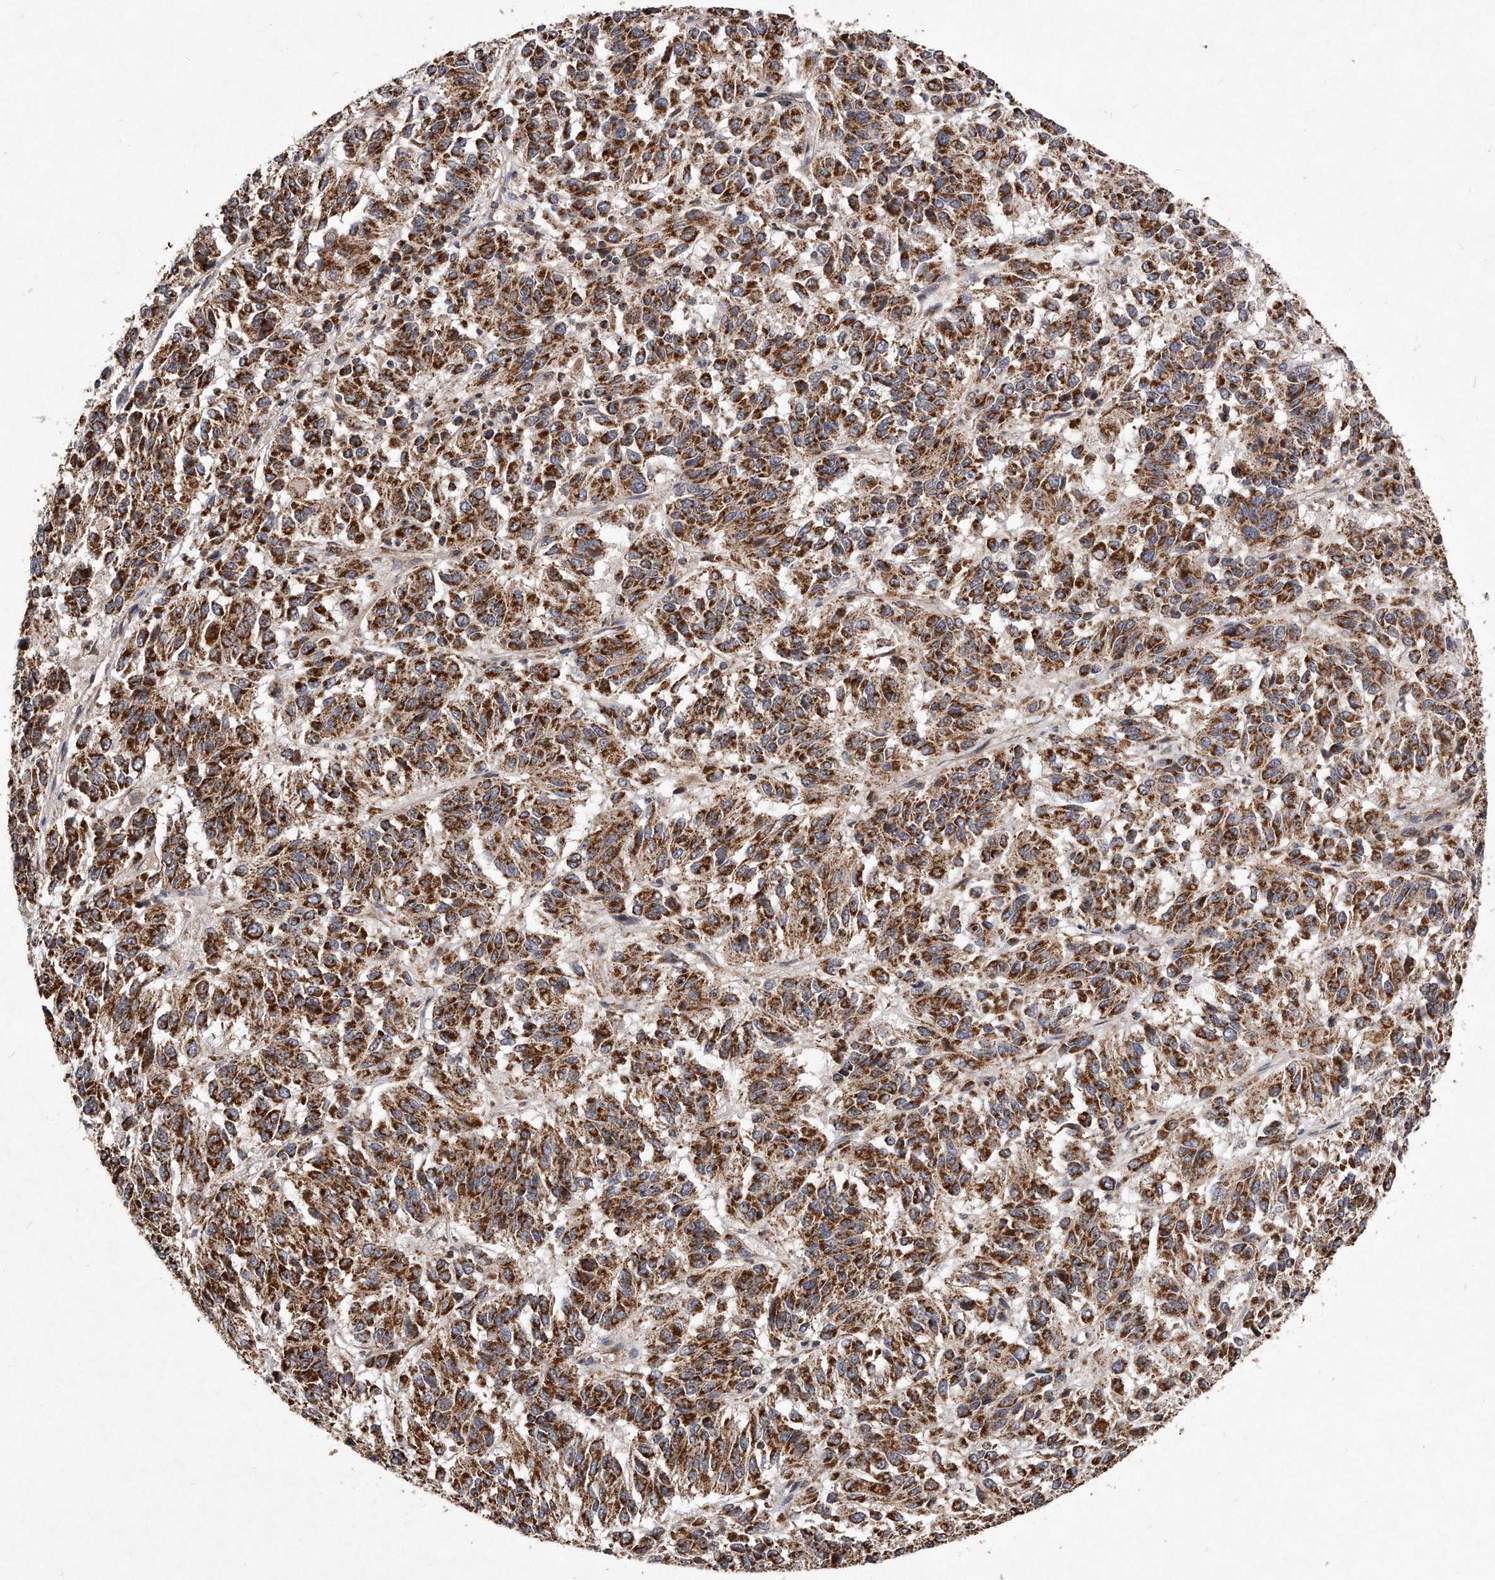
{"staining": {"intensity": "strong", "quantity": ">75%", "location": "cytoplasmic/membranous"}, "tissue": "melanoma", "cell_type": "Tumor cells", "image_type": "cancer", "snomed": [{"axis": "morphology", "description": "Malignant melanoma, Metastatic site"}, {"axis": "topography", "description": "Lung"}], "caption": "A histopathology image of malignant melanoma (metastatic site) stained for a protein reveals strong cytoplasmic/membranous brown staining in tumor cells. (brown staining indicates protein expression, while blue staining denotes nuclei).", "gene": "PPP5C", "patient": {"sex": "male", "age": 64}}